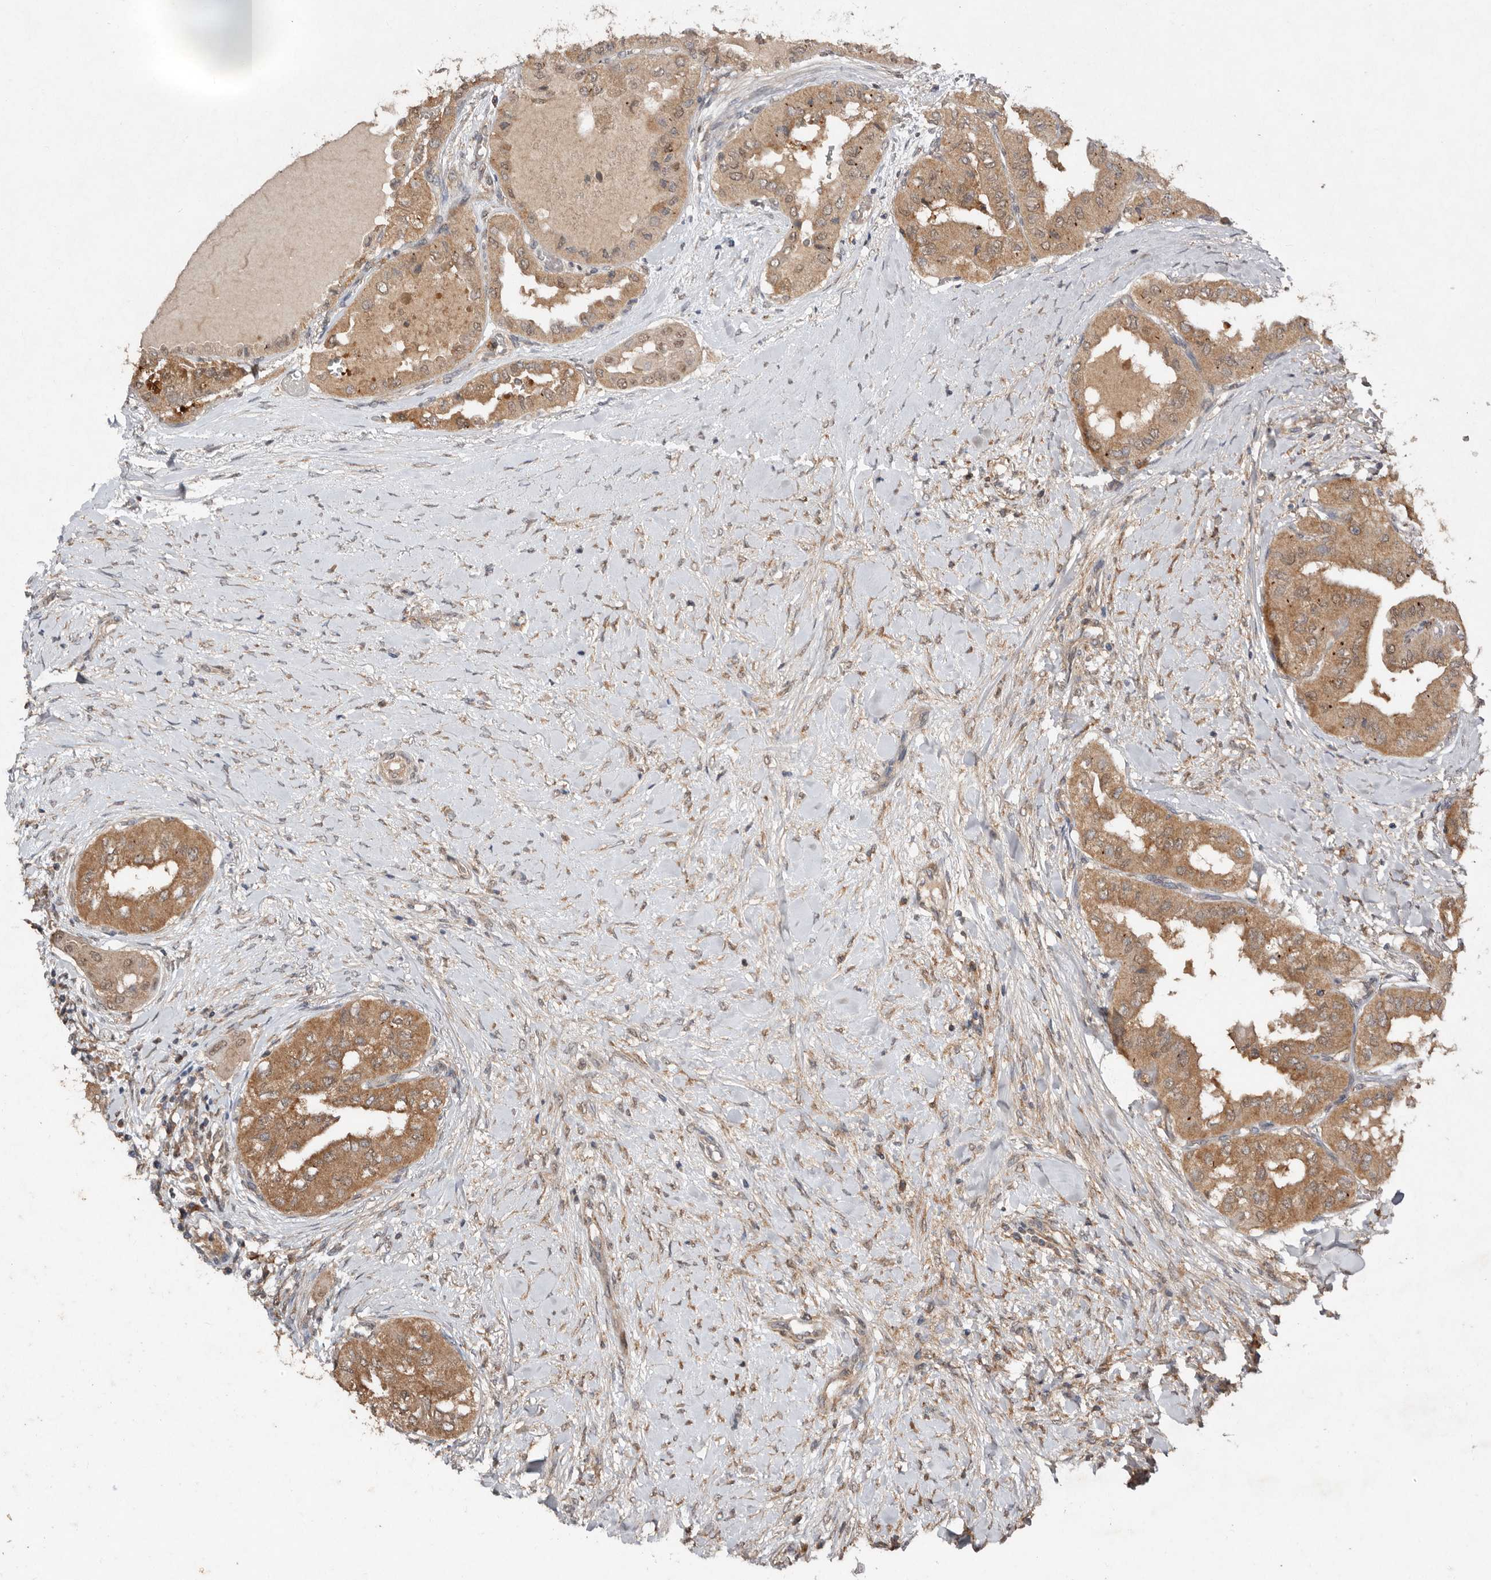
{"staining": {"intensity": "moderate", "quantity": ">75%", "location": "cytoplasmic/membranous"}, "tissue": "thyroid cancer", "cell_type": "Tumor cells", "image_type": "cancer", "snomed": [{"axis": "morphology", "description": "Papillary adenocarcinoma, NOS"}, {"axis": "topography", "description": "Thyroid gland"}], "caption": "Approximately >75% of tumor cells in thyroid cancer exhibit moderate cytoplasmic/membranous protein positivity as visualized by brown immunohistochemical staining.", "gene": "EDEM1", "patient": {"sex": "female", "age": 59}}